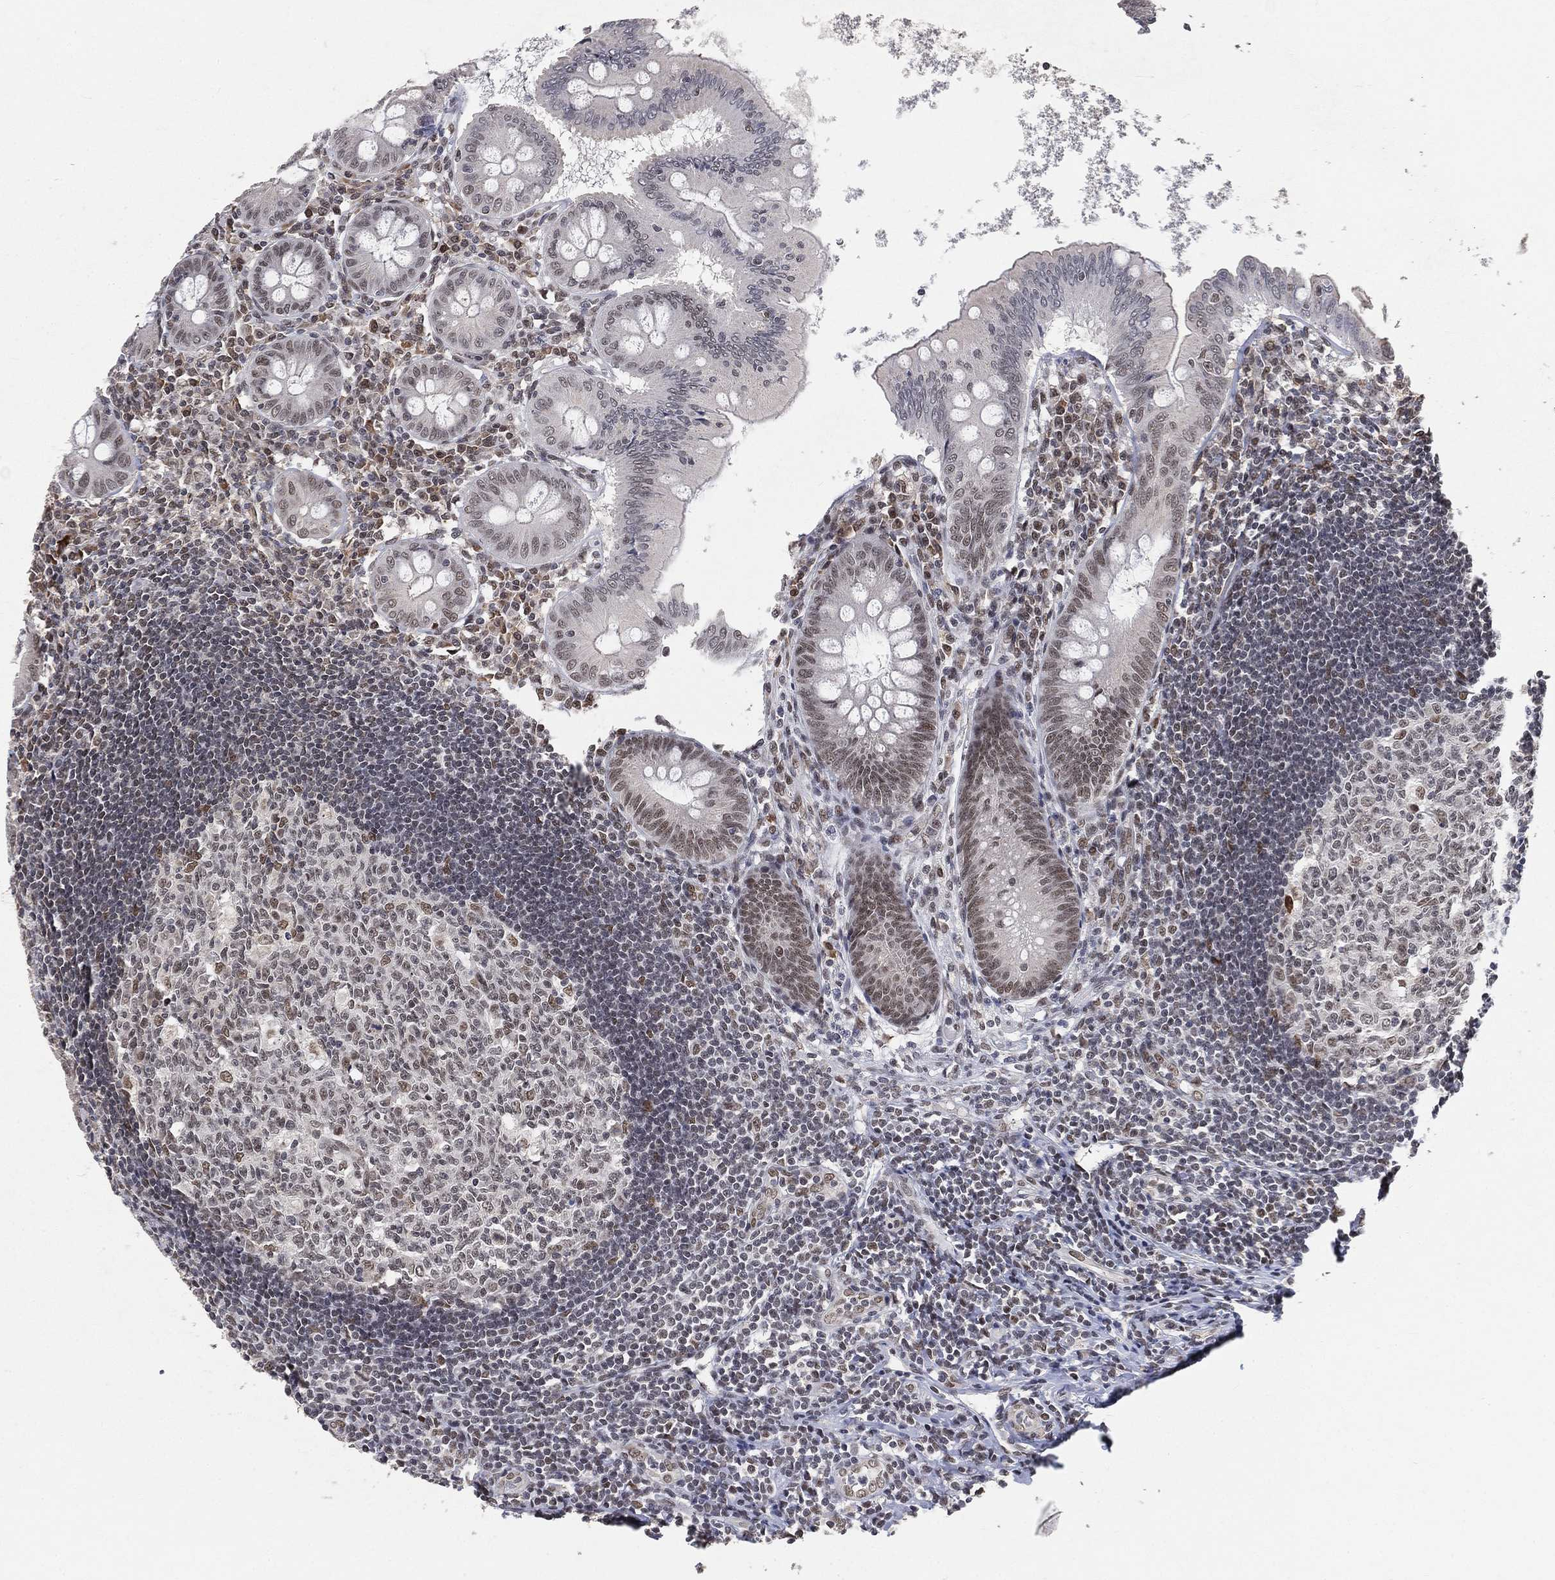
{"staining": {"intensity": "weak", "quantity": "<25%", "location": "nuclear"}, "tissue": "appendix", "cell_type": "Glandular cells", "image_type": "normal", "snomed": [{"axis": "morphology", "description": "Normal tissue, NOS"}, {"axis": "morphology", "description": "Inflammation, NOS"}, {"axis": "topography", "description": "Appendix"}], "caption": "Immunohistochemistry of unremarkable appendix exhibits no staining in glandular cells.", "gene": "YLPM1", "patient": {"sex": "male", "age": 16}}